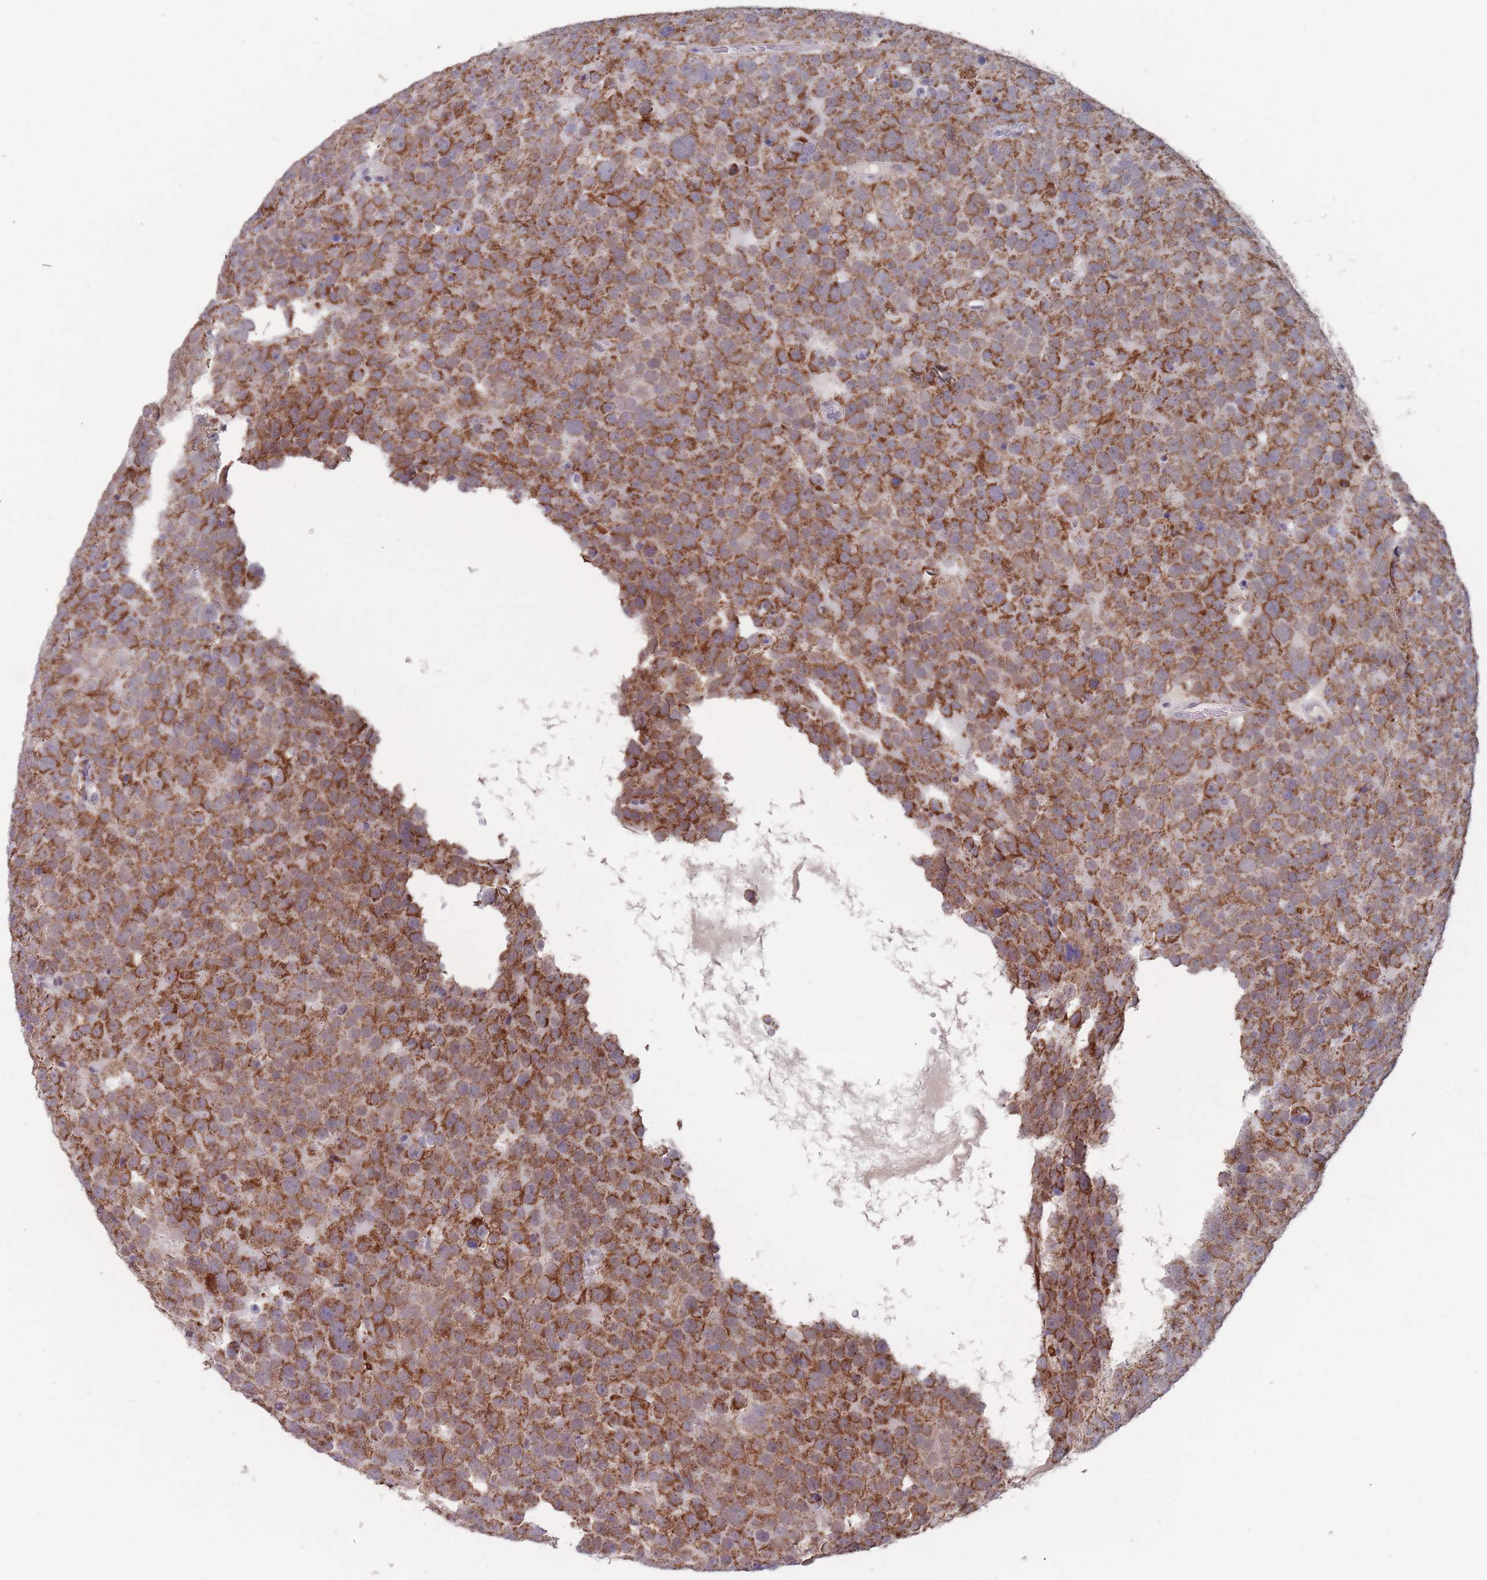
{"staining": {"intensity": "moderate", "quantity": ">75%", "location": "cytoplasmic/membranous"}, "tissue": "testis cancer", "cell_type": "Tumor cells", "image_type": "cancer", "snomed": [{"axis": "morphology", "description": "Seminoma, NOS"}, {"axis": "topography", "description": "Testis"}], "caption": "There is medium levels of moderate cytoplasmic/membranous staining in tumor cells of testis seminoma, as demonstrated by immunohistochemical staining (brown color).", "gene": "PEX7", "patient": {"sex": "male", "age": 71}}